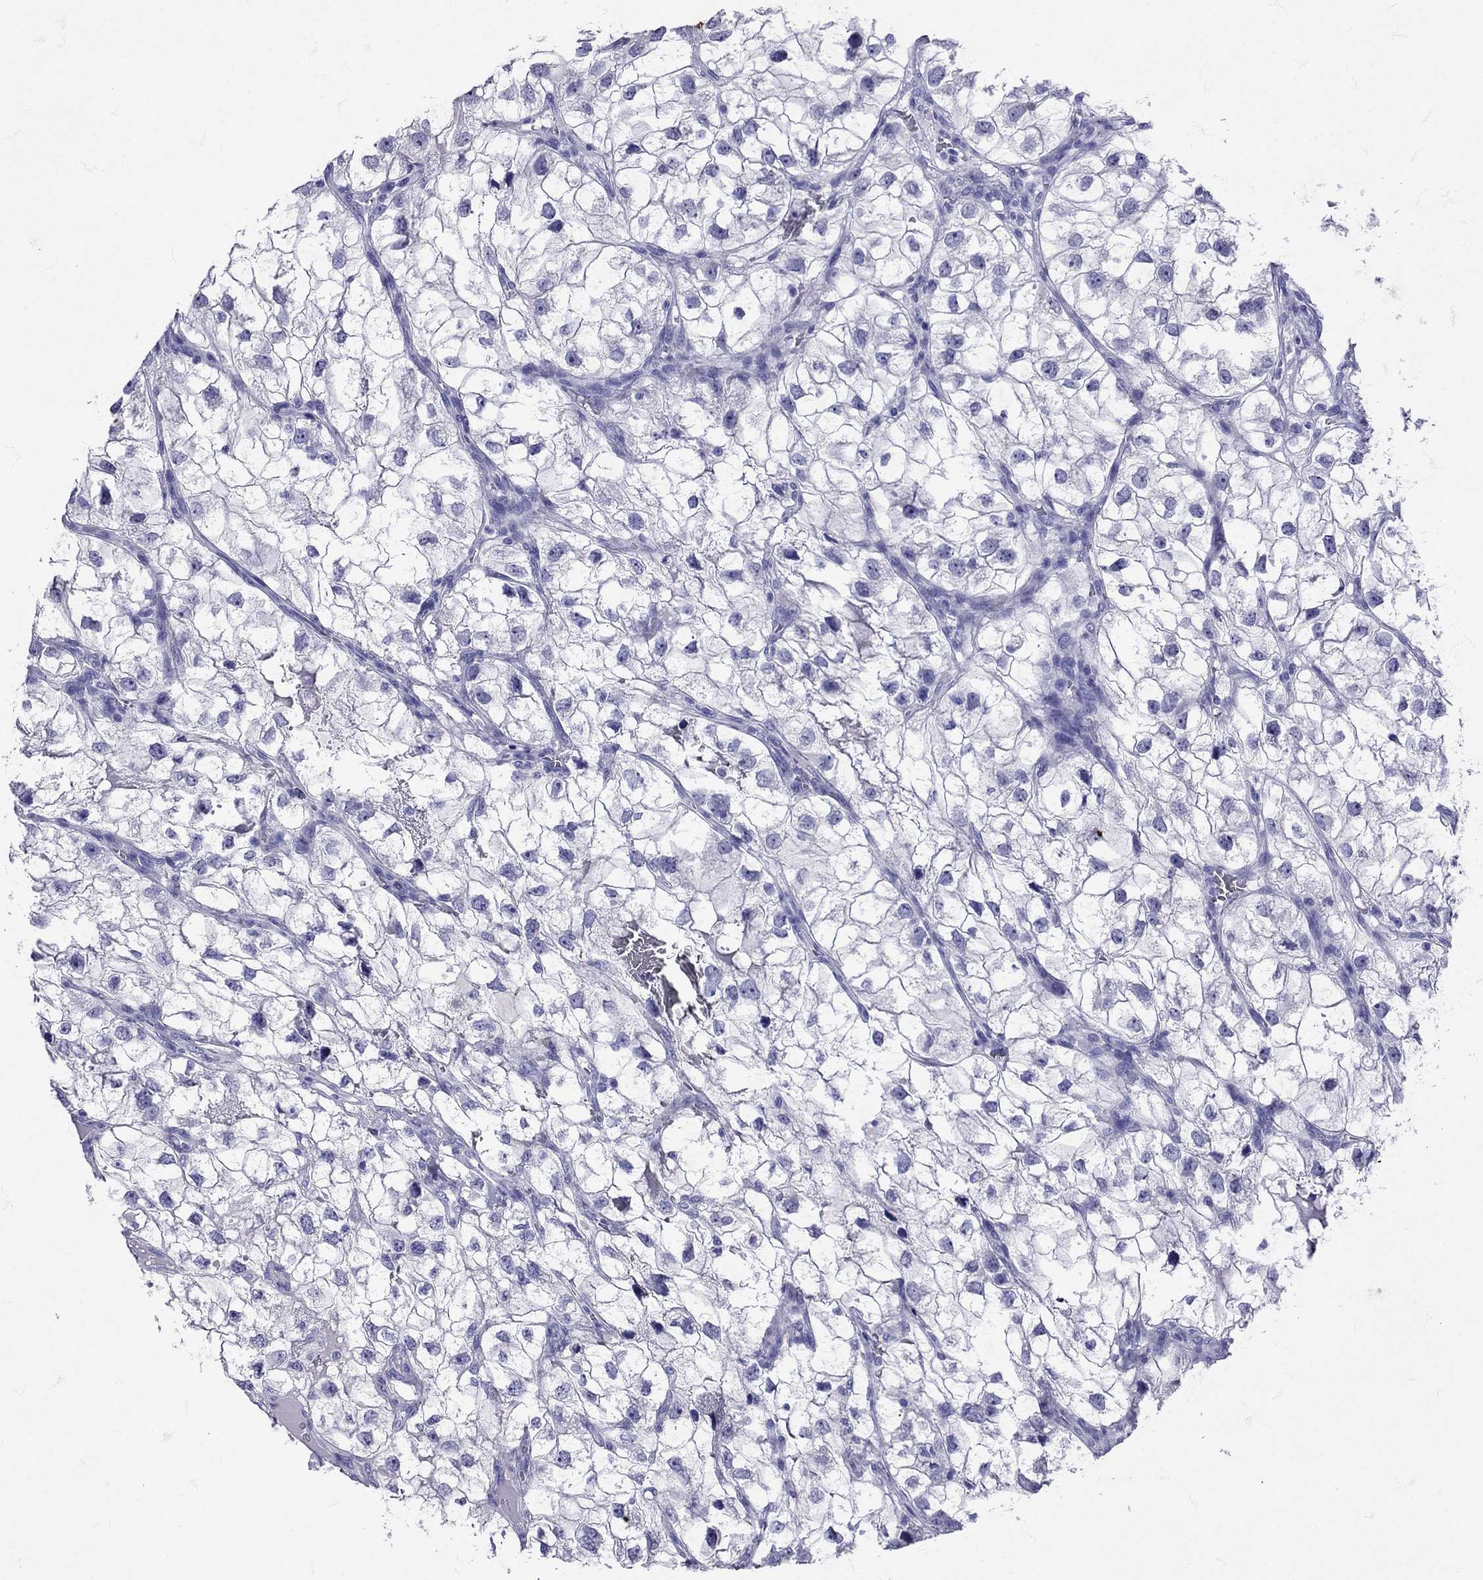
{"staining": {"intensity": "negative", "quantity": "none", "location": "none"}, "tissue": "renal cancer", "cell_type": "Tumor cells", "image_type": "cancer", "snomed": [{"axis": "morphology", "description": "Adenocarcinoma, NOS"}, {"axis": "topography", "description": "Kidney"}], "caption": "DAB immunohistochemical staining of human renal cancer (adenocarcinoma) displays no significant staining in tumor cells.", "gene": "AVP", "patient": {"sex": "male", "age": 59}}